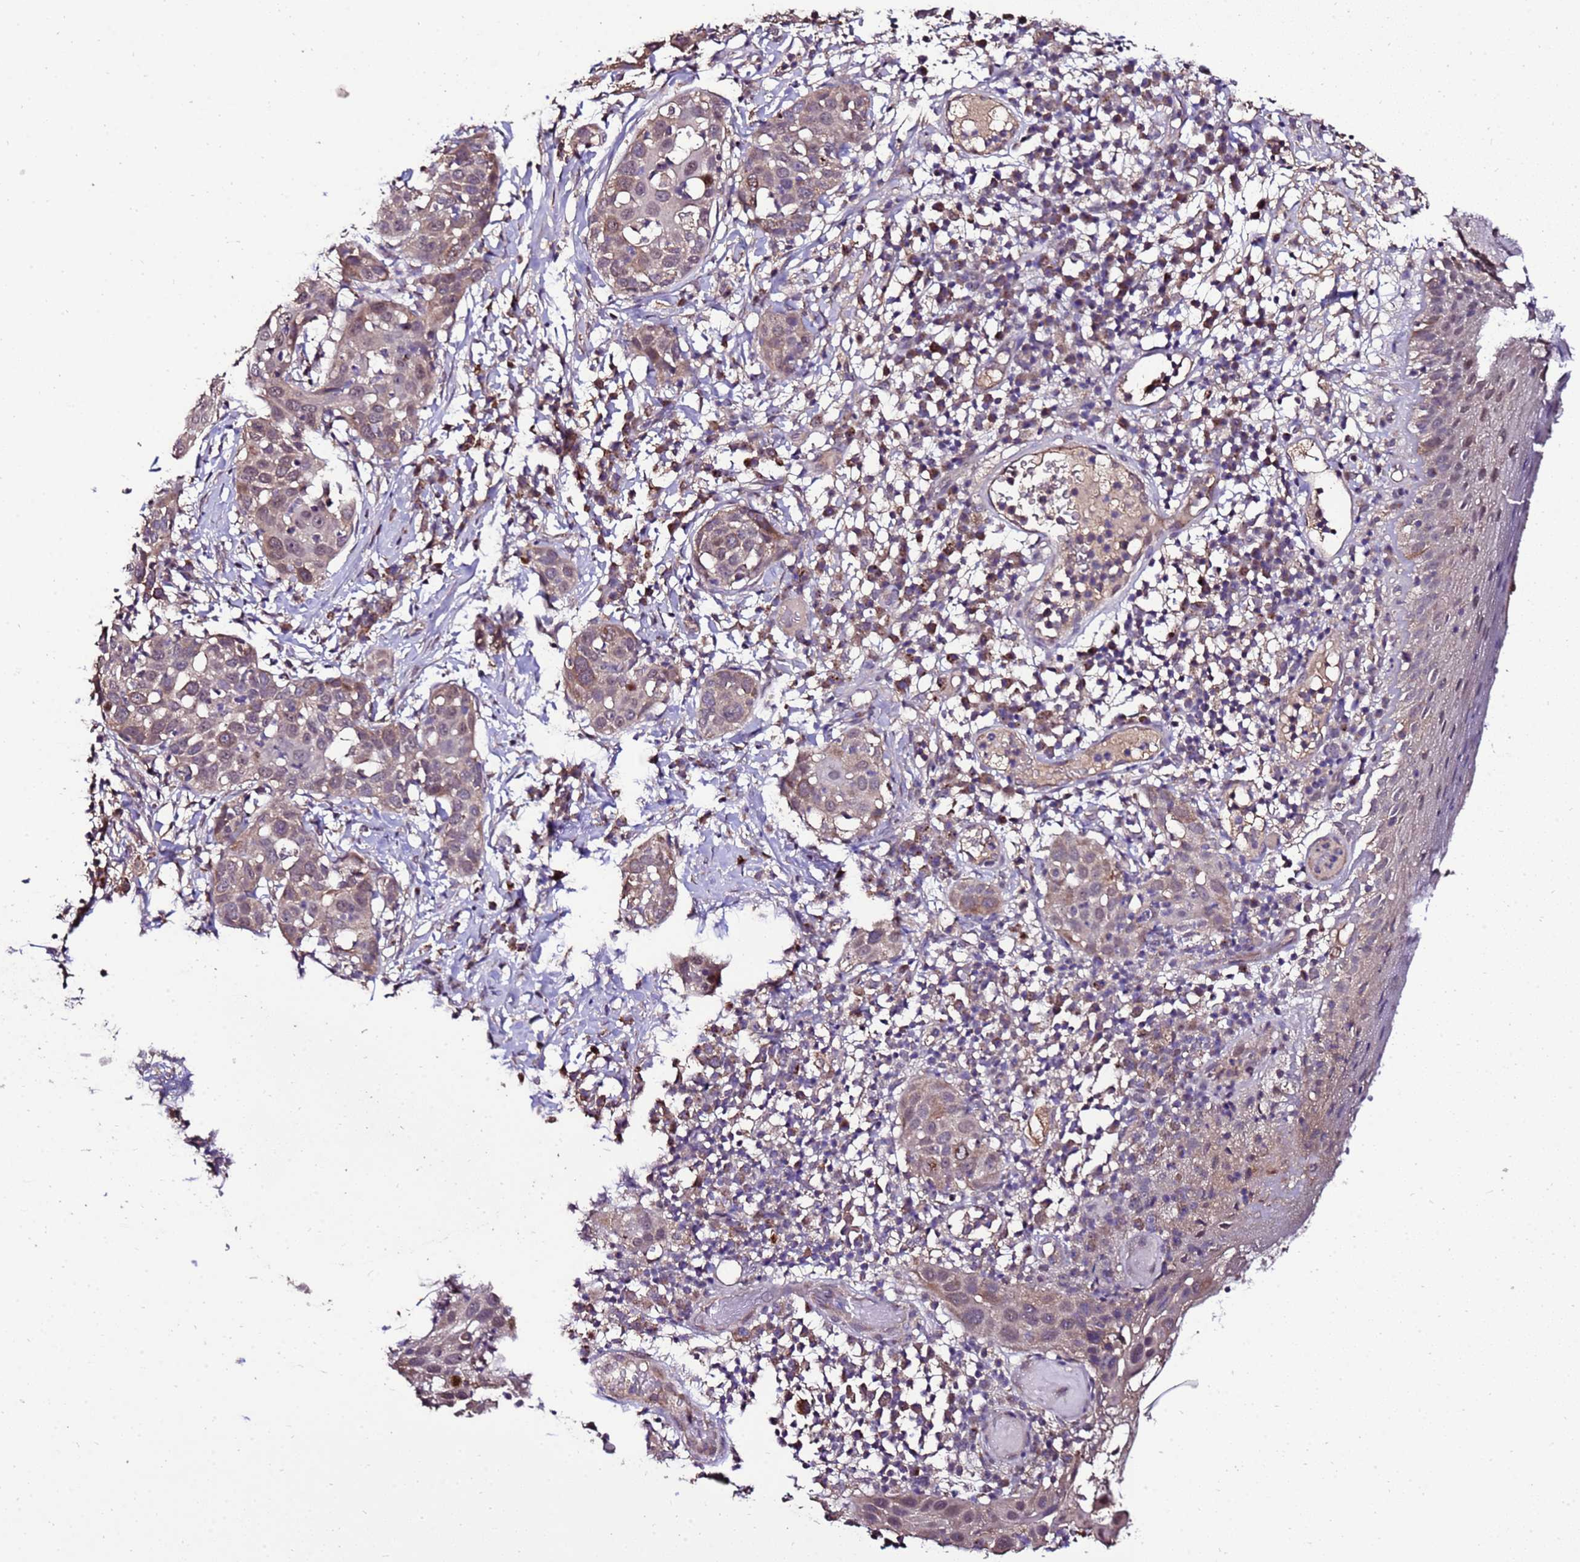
{"staining": {"intensity": "moderate", "quantity": "25%-75%", "location": "cytoplasmic/membranous,nuclear"}, "tissue": "skin cancer", "cell_type": "Tumor cells", "image_type": "cancer", "snomed": [{"axis": "morphology", "description": "Squamous cell carcinoma, NOS"}, {"axis": "topography", "description": "Skin"}], "caption": "Approximately 25%-75% of tumor cells in human skin cancer (squamous cell carcinoma) show moderate cytoplasmic/membranous and nuclear protein expression as visualized by brown immunohistochemical staining.", "gene": "ZNF329", "patient": {"sex": "female", "age": 44}}